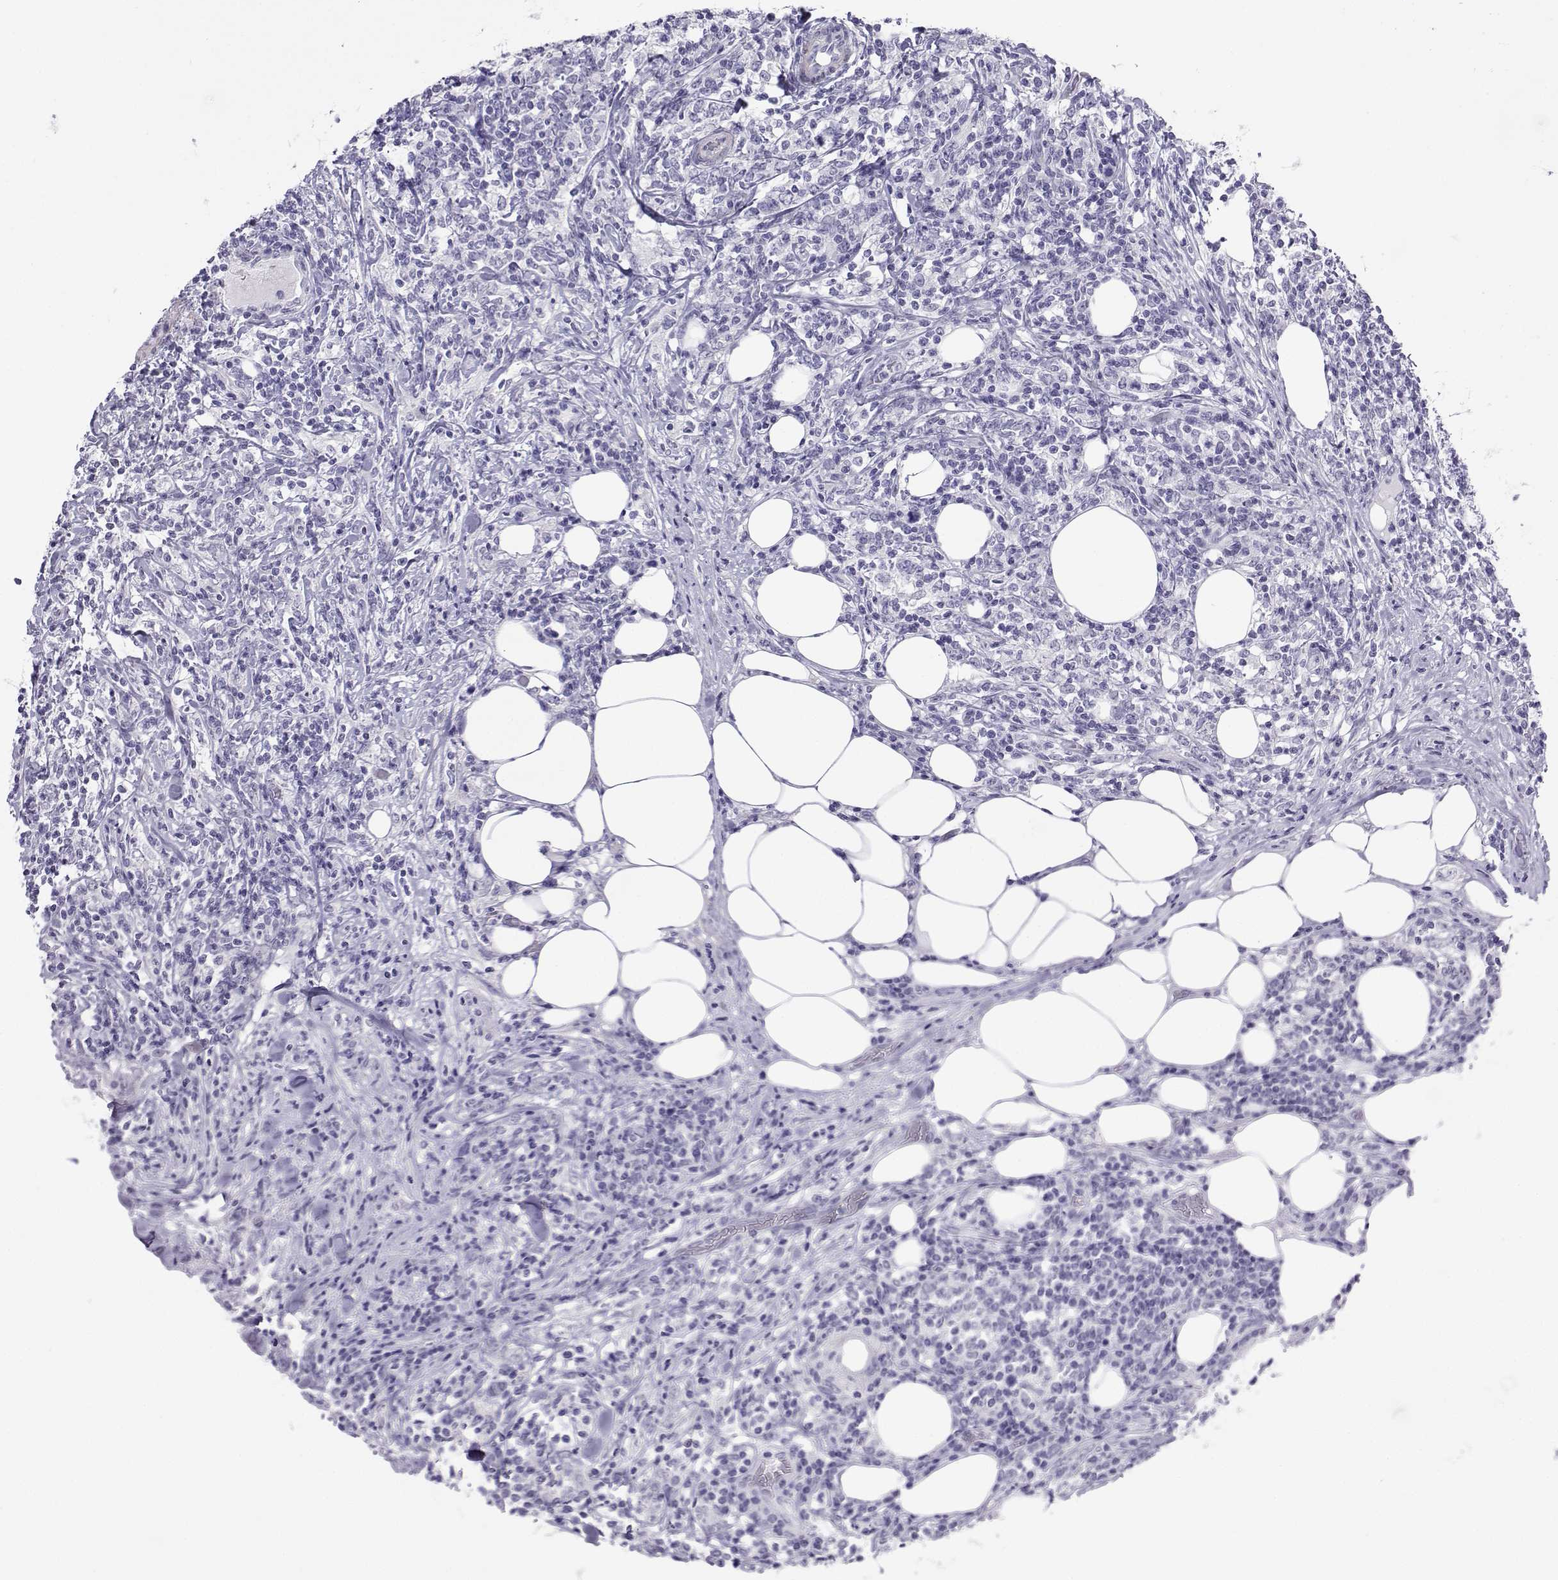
{"staining": {"intensity": "negative", "quantity": "none", "location": "none"}, "tissue": "lymphoma", "cell_type": "Tumor cells", "image_type": "cancer", "snomed": [{"axis": "morphology", "description": "Malignant lymphoma, non-Hodgkin's type, High grade"}, {"axis": "topography", "description": "Lymph node"}], "caption": "A high-resolution histopathology image shows immunohistochemistry staining of malignant lymphoma, non-Hodgkin's type (high-grade), which exhibits no significant expression in tumor cells.", "gene": "KIF17", "patient": {"sex": "female", "age": 84}}